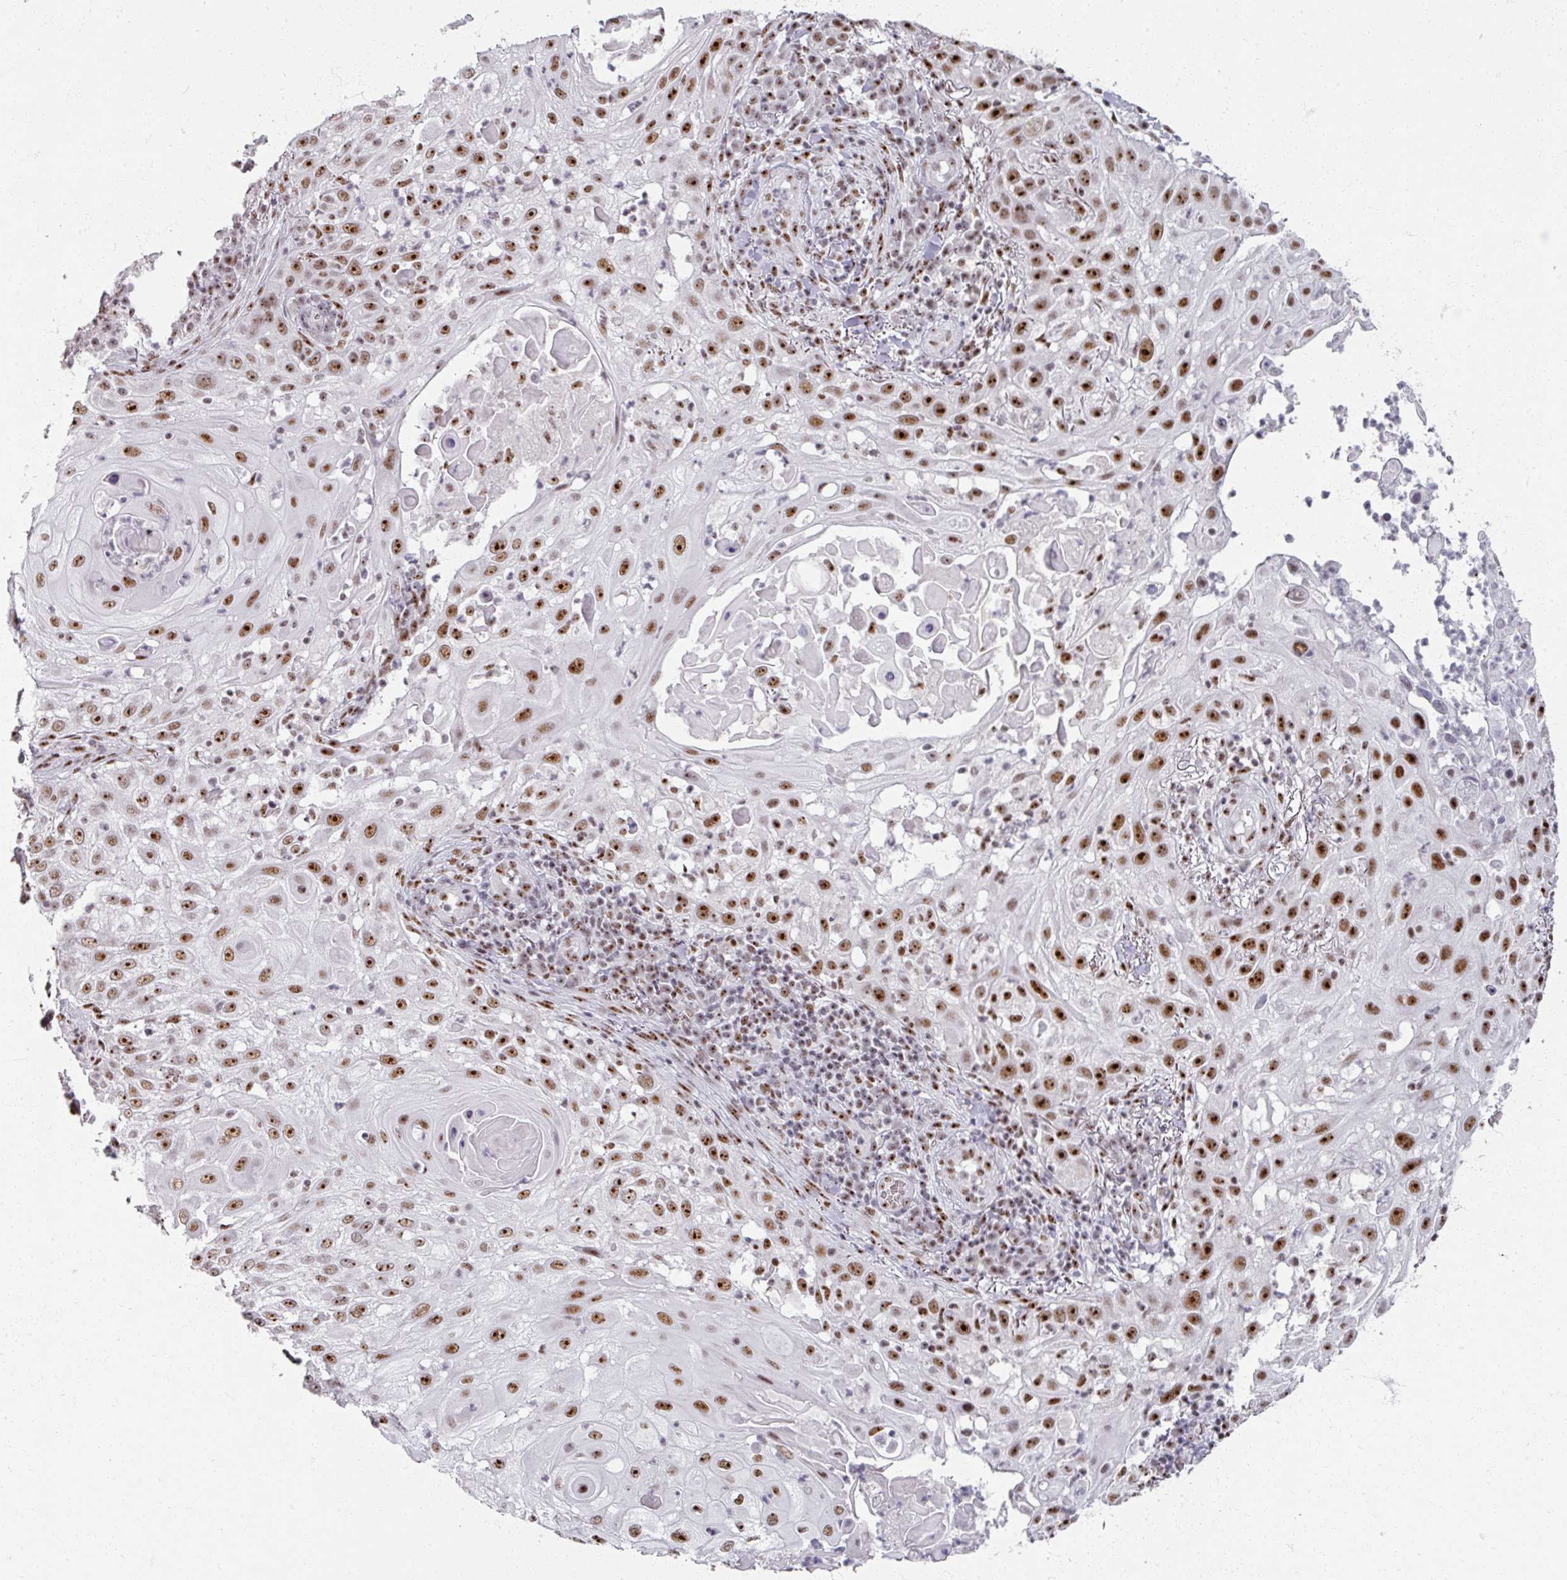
{"staining": {"intensity": "strong", "quantity": ">75%", "location": "nuclear"}, "tissue": "skin cancer", "cell_type": "Tumor cells", "image_type": "cancer", "snomed": [{"axis": "morphology", "description": "Squamous cell carcinoma, NOS"}, {"axis": "topography", "description": "Skin"}], "caption": "Skin cancer stained for a protein demonstrates strong nuclear positivity in tumor cells. (brown staining indicates protein expression, while blue staining denotes nuclei).", "gene": "ADAR", "patient": {"sex": "female", "age": 44}}